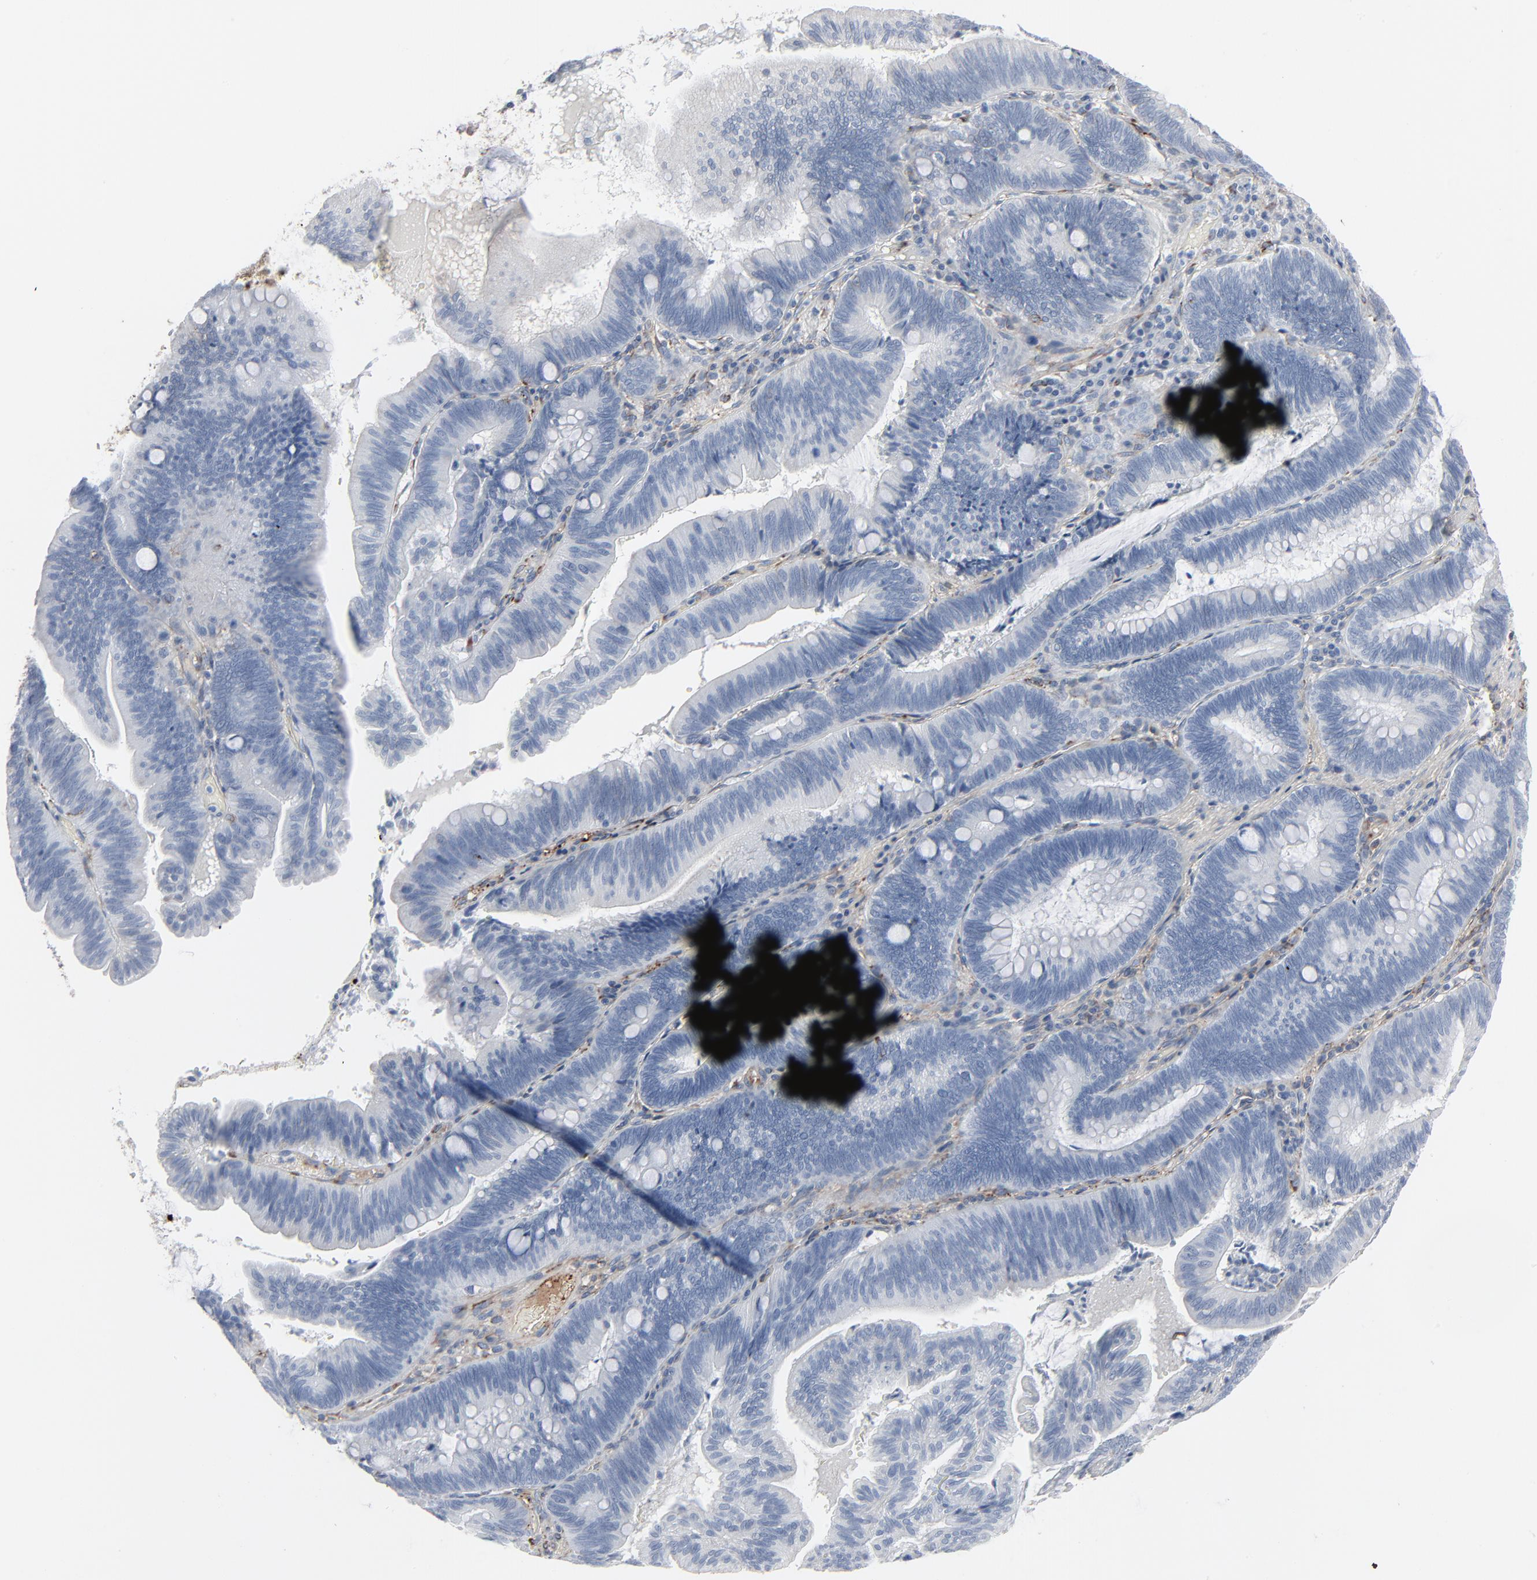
{"staining": {"intensity": "negative", "quantity": "none", "location": "none"}, "tissue": "pancreatic cancer", "cell_type": "Tumor cells", "image_type": "cancer", "snomed": [{"axis": "morphology", "description": "Adenocarcinoma, NOS"}, {"axis": "topography", "description": "Pancreas"}], "caption": "Immunohistochemistry (IHC) image of pancreatic adenocarcinoma stained for a protein (brown), which demonstrates no expression in tumor cells.", "gene": "BGN", "patient": {"sex": "male", "age": 82}}